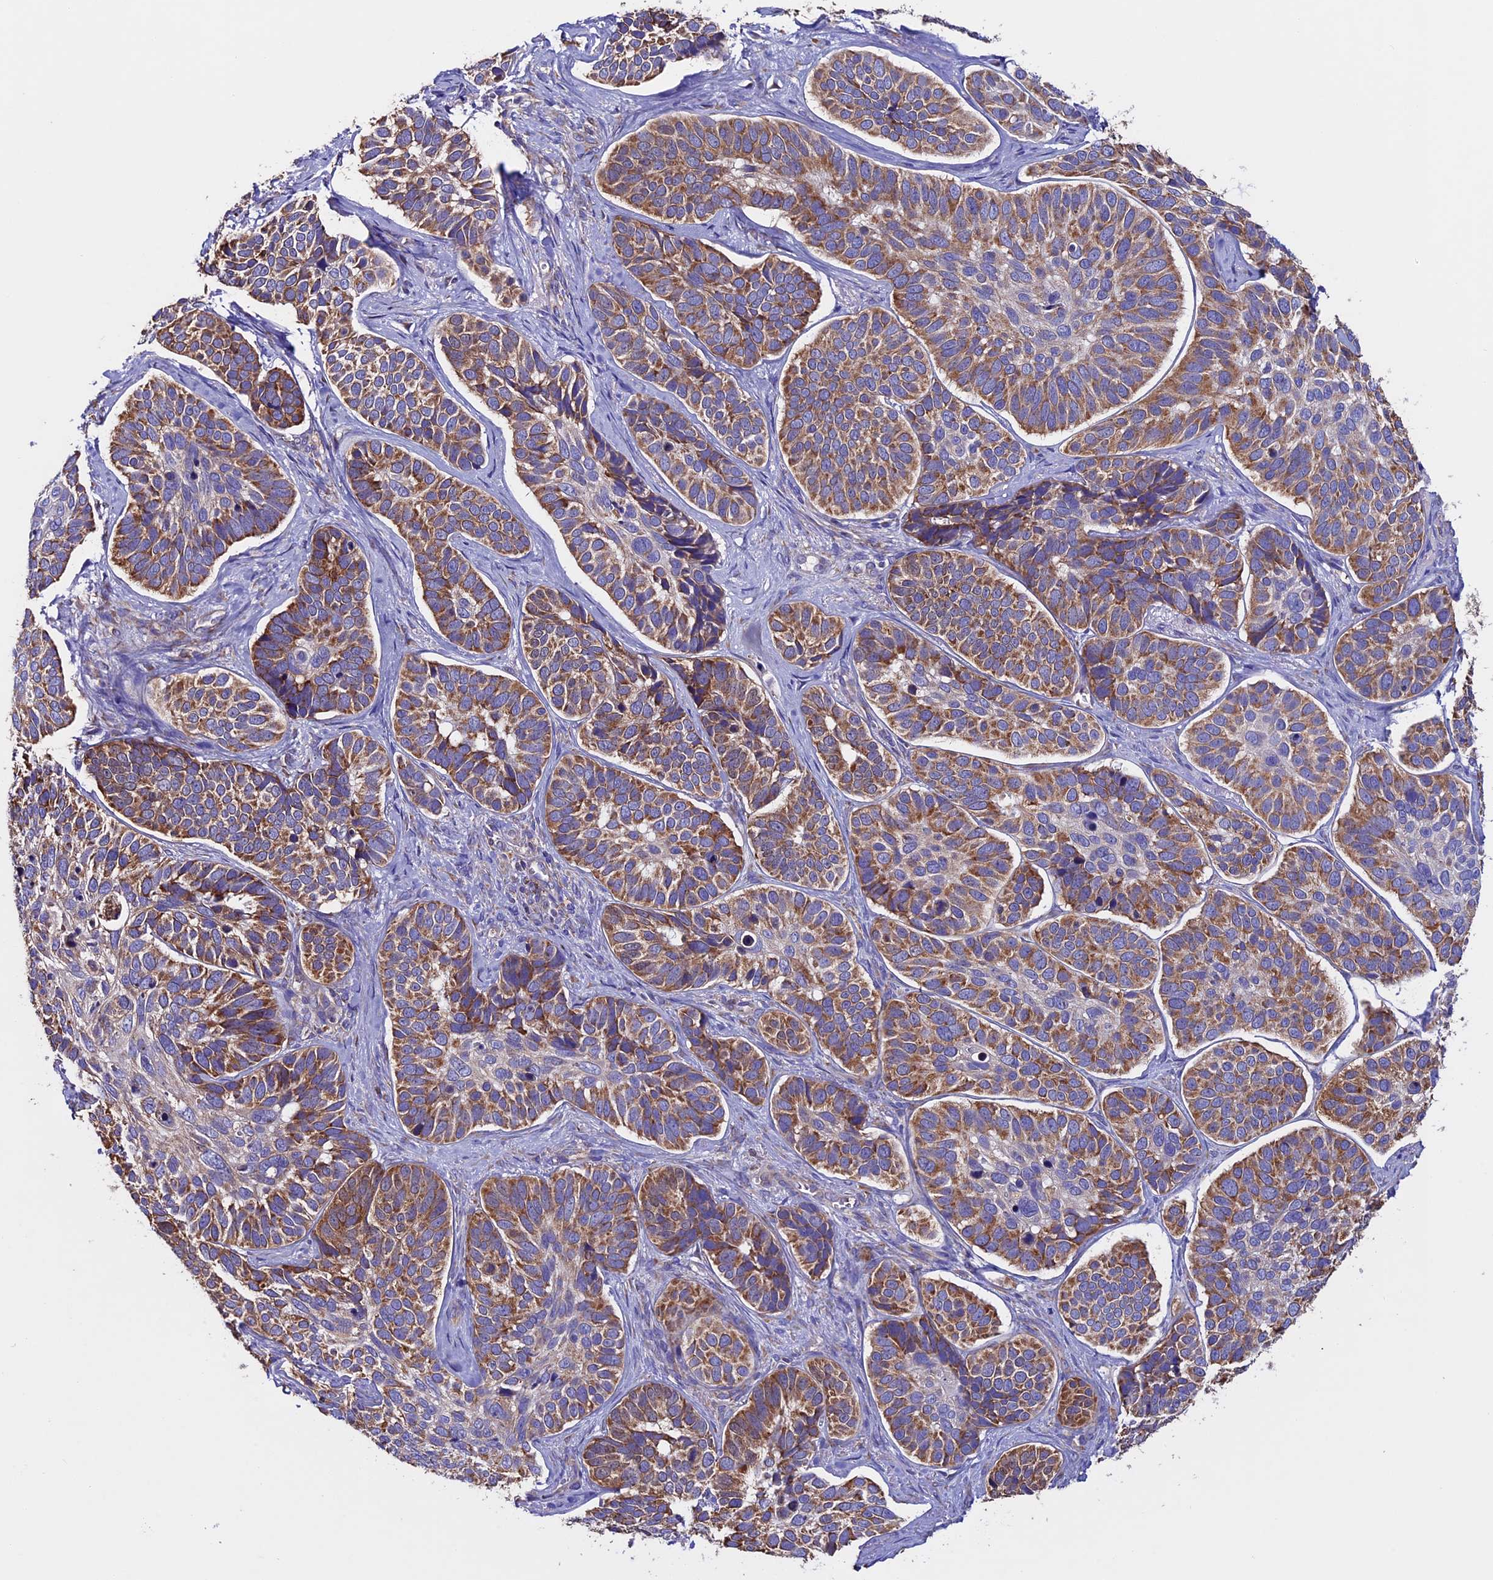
{"staining": {"intensity": "moderate", "quantity": ">75%", "location": "cytoplasmic/membranous"}, "tissue": "skin cancer", "cell_type": "Tumor cells", "image_type": "cancer", "snomed": [{"axis": "morphology", "description": "Basal cell carcinoma"}, {"axis": "topography", "description": "Skin"}], "caption": "Skin basal cell carcinoma tissue exhibits moderate cytoplasmic/membranous staining in approximately >75% of tumor cells", "gene": "BTBD3", "patient": {"sex": "male", "age": 62}}